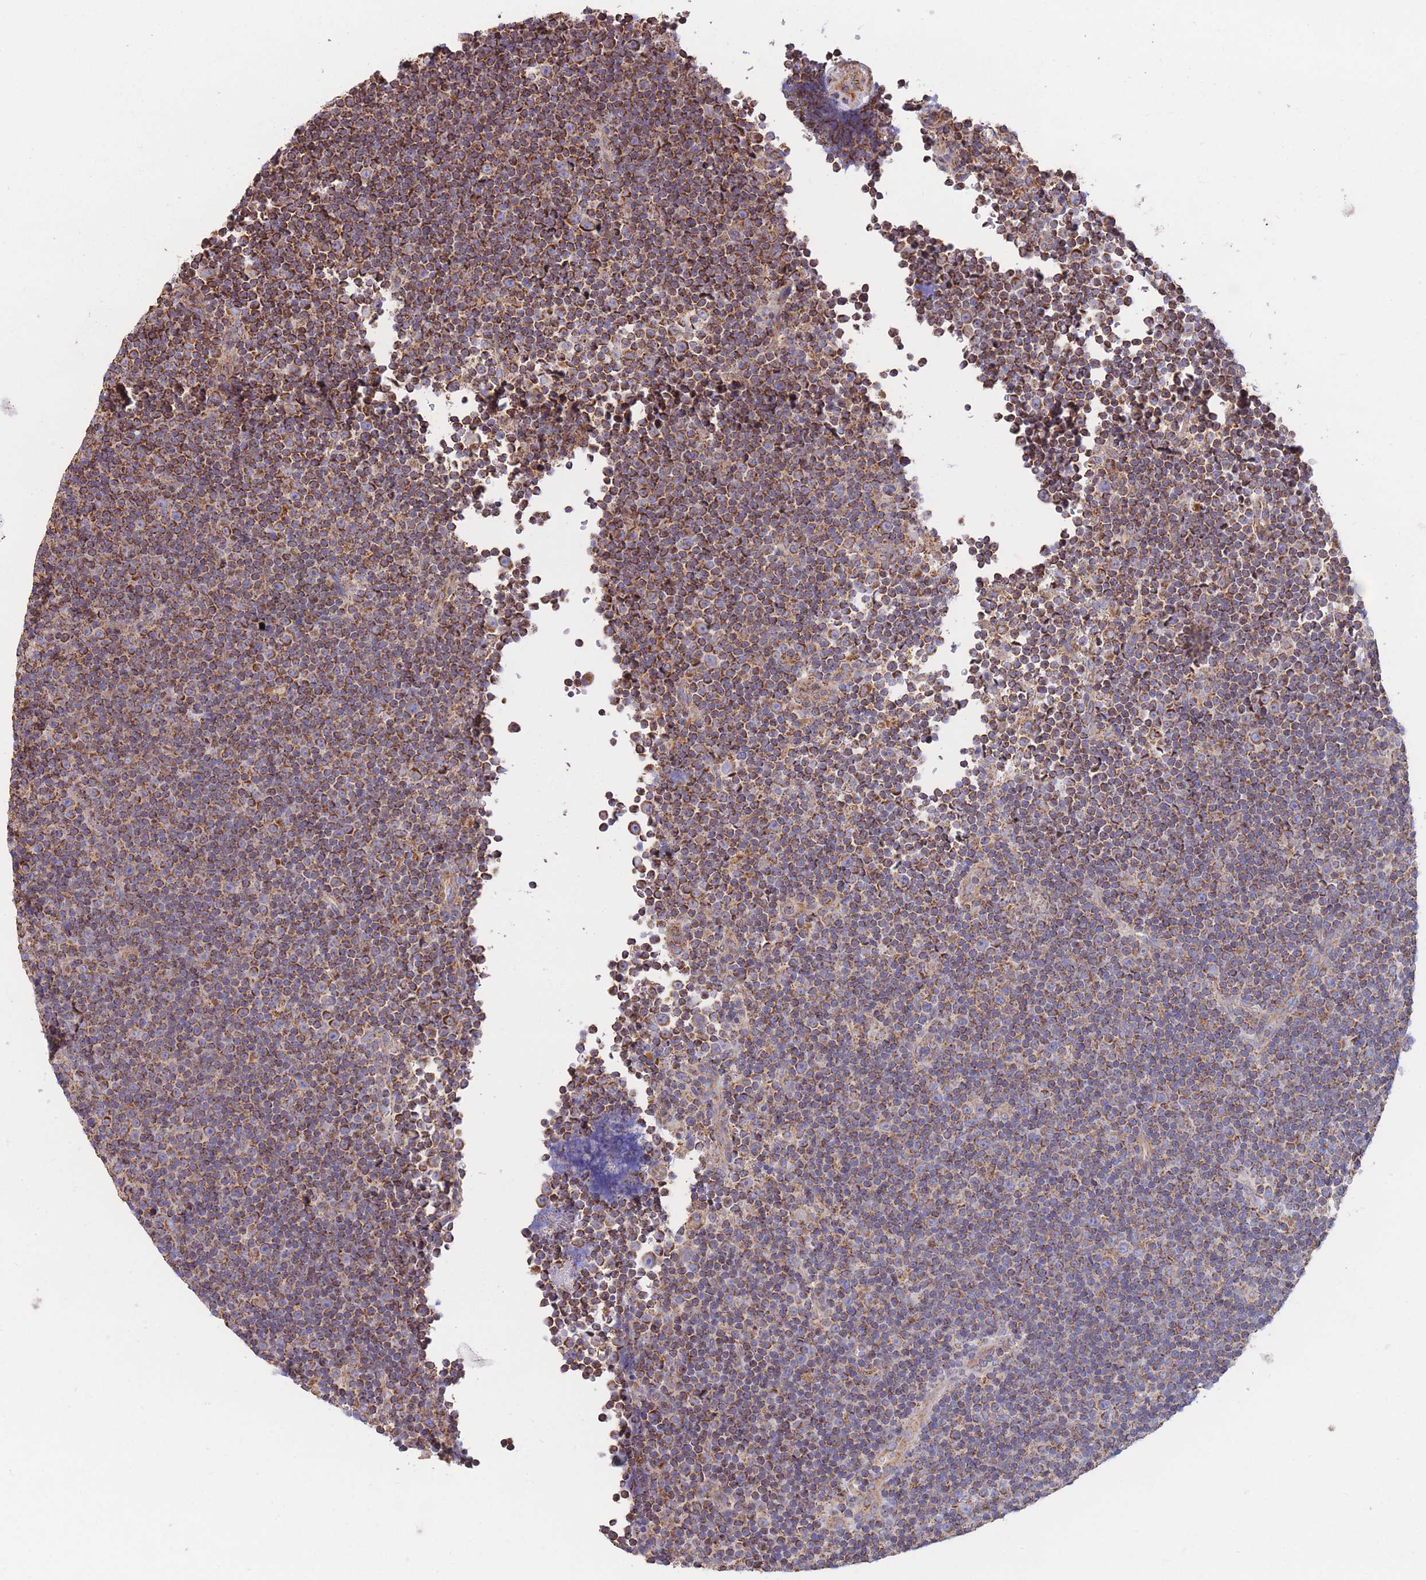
{"staining": {"intensity": "moderate", "quantity": ">75%", "location": "cytoplasmic/membranous"}, "tissue": "lymphoma", "cell_type": "Tumor cells", "image_type": "cancer", "snomed": [{"axis": "morphology", "description": "Malignant lymphoma, non-Hodgkin's type, Low grade"}, {"axis": "topography", "description": "Lymph node"}], "caption": "Immunohistochemistry histopathology image of lymphoma stained for a protein (brown), which reveals medium levels of moderate cytoplasmic/membranous staining in approximately >75% of tumor cells.", "gene": "FKBP8", "patient": {"sex": "female", "age": 67}}